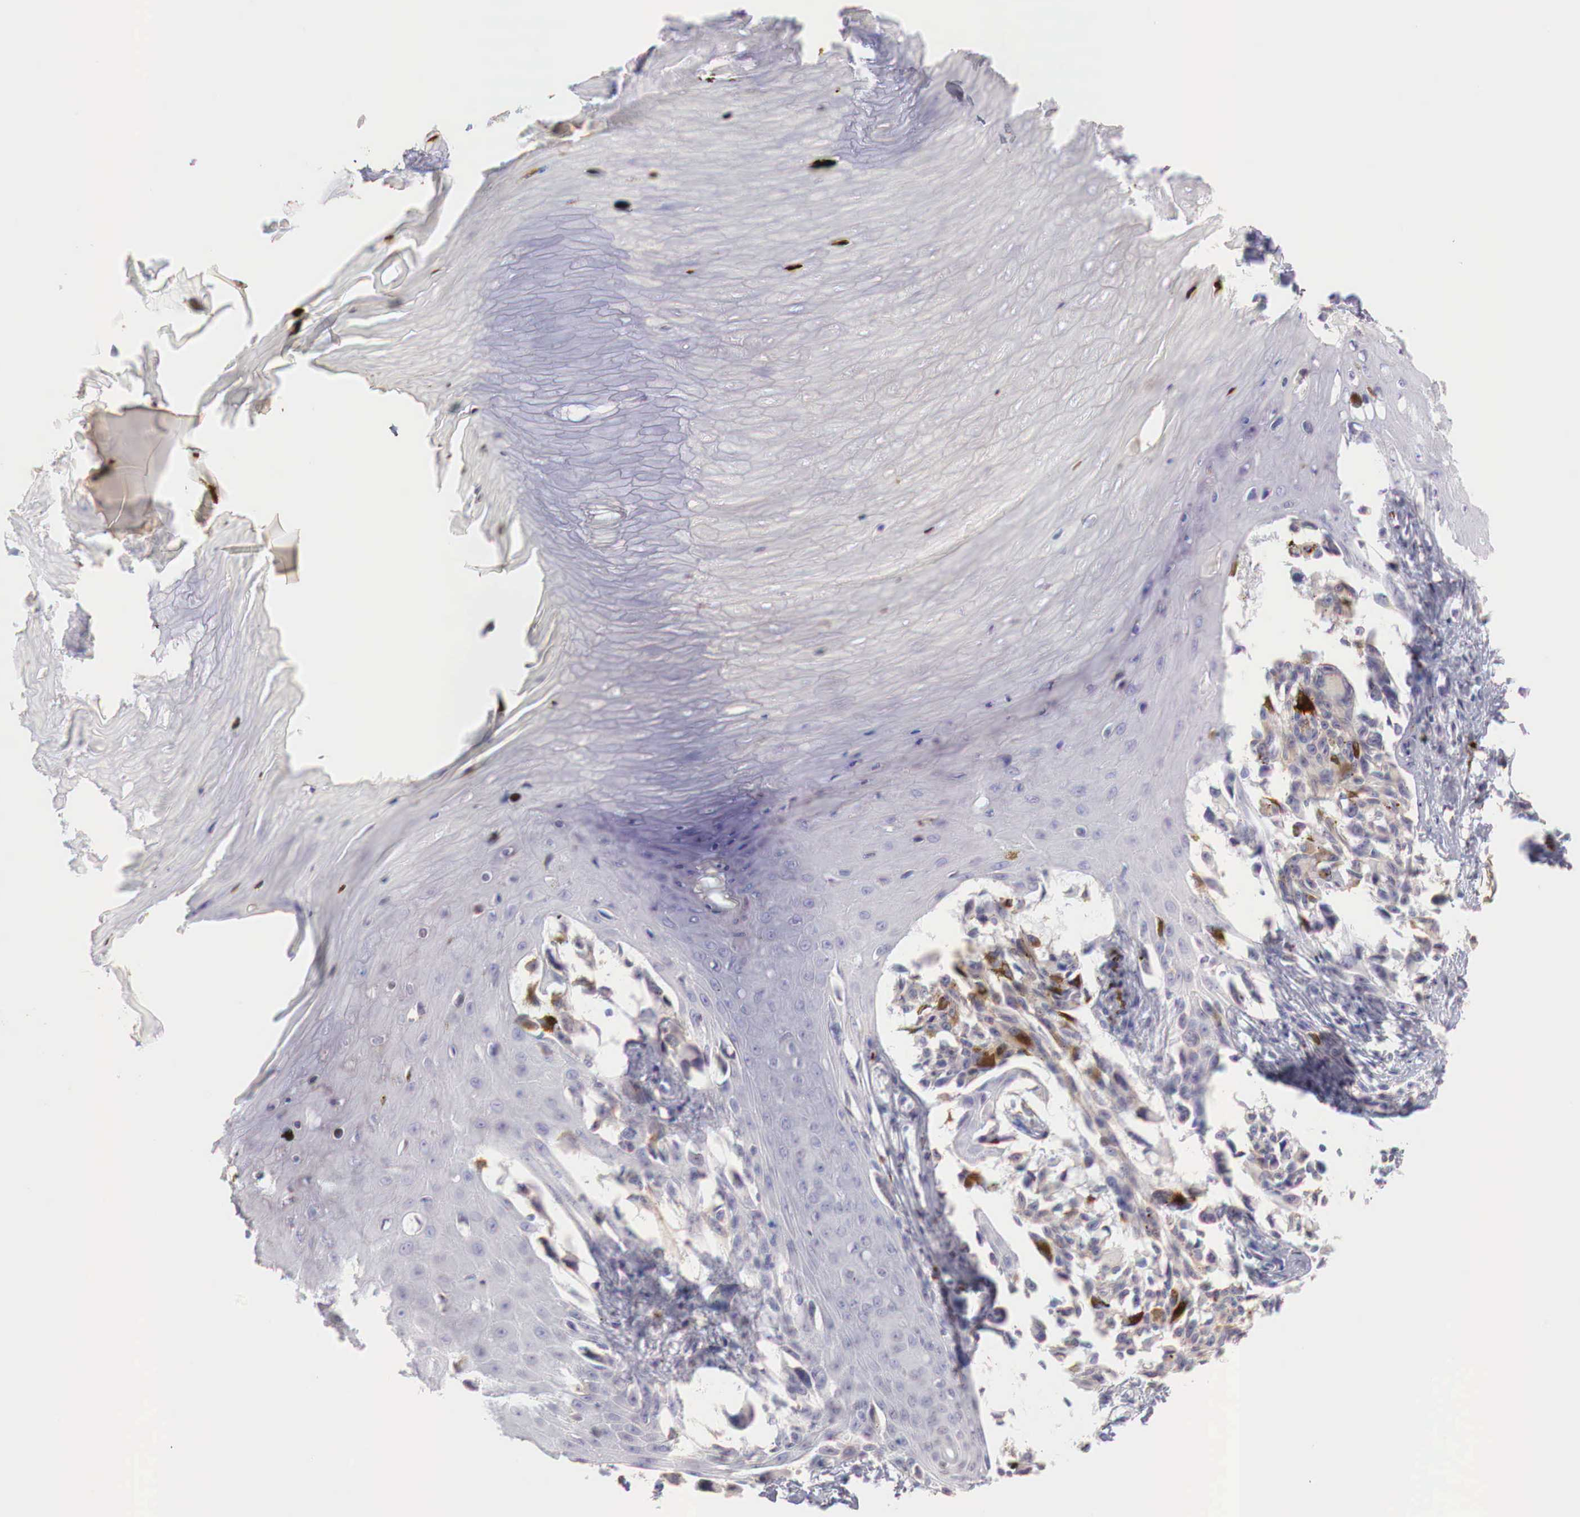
{"staining": {"intensity": "moderate", "quantity": "25%-75%", "location": "cytoplasmic/membranous"}, "tissue": "melanoma", "cell_type": "Tumor cells", "image_type": "cancer", "snomed": [{"axis": "morphology", "description": "Malignant melanoma, NOS"}, {"axis": "topography", "description": "Skin"}], "caption": "Immunohistochemical staining of melanoma shows moderate cytoplasmic/membranous protein positivity in about 25%-75% of tumor cells. (DAB = brown stain, brightfield microscopy at high magnification).", "gene": "XPNPEP2", "patient": {"sex": "female", "age": 82}}